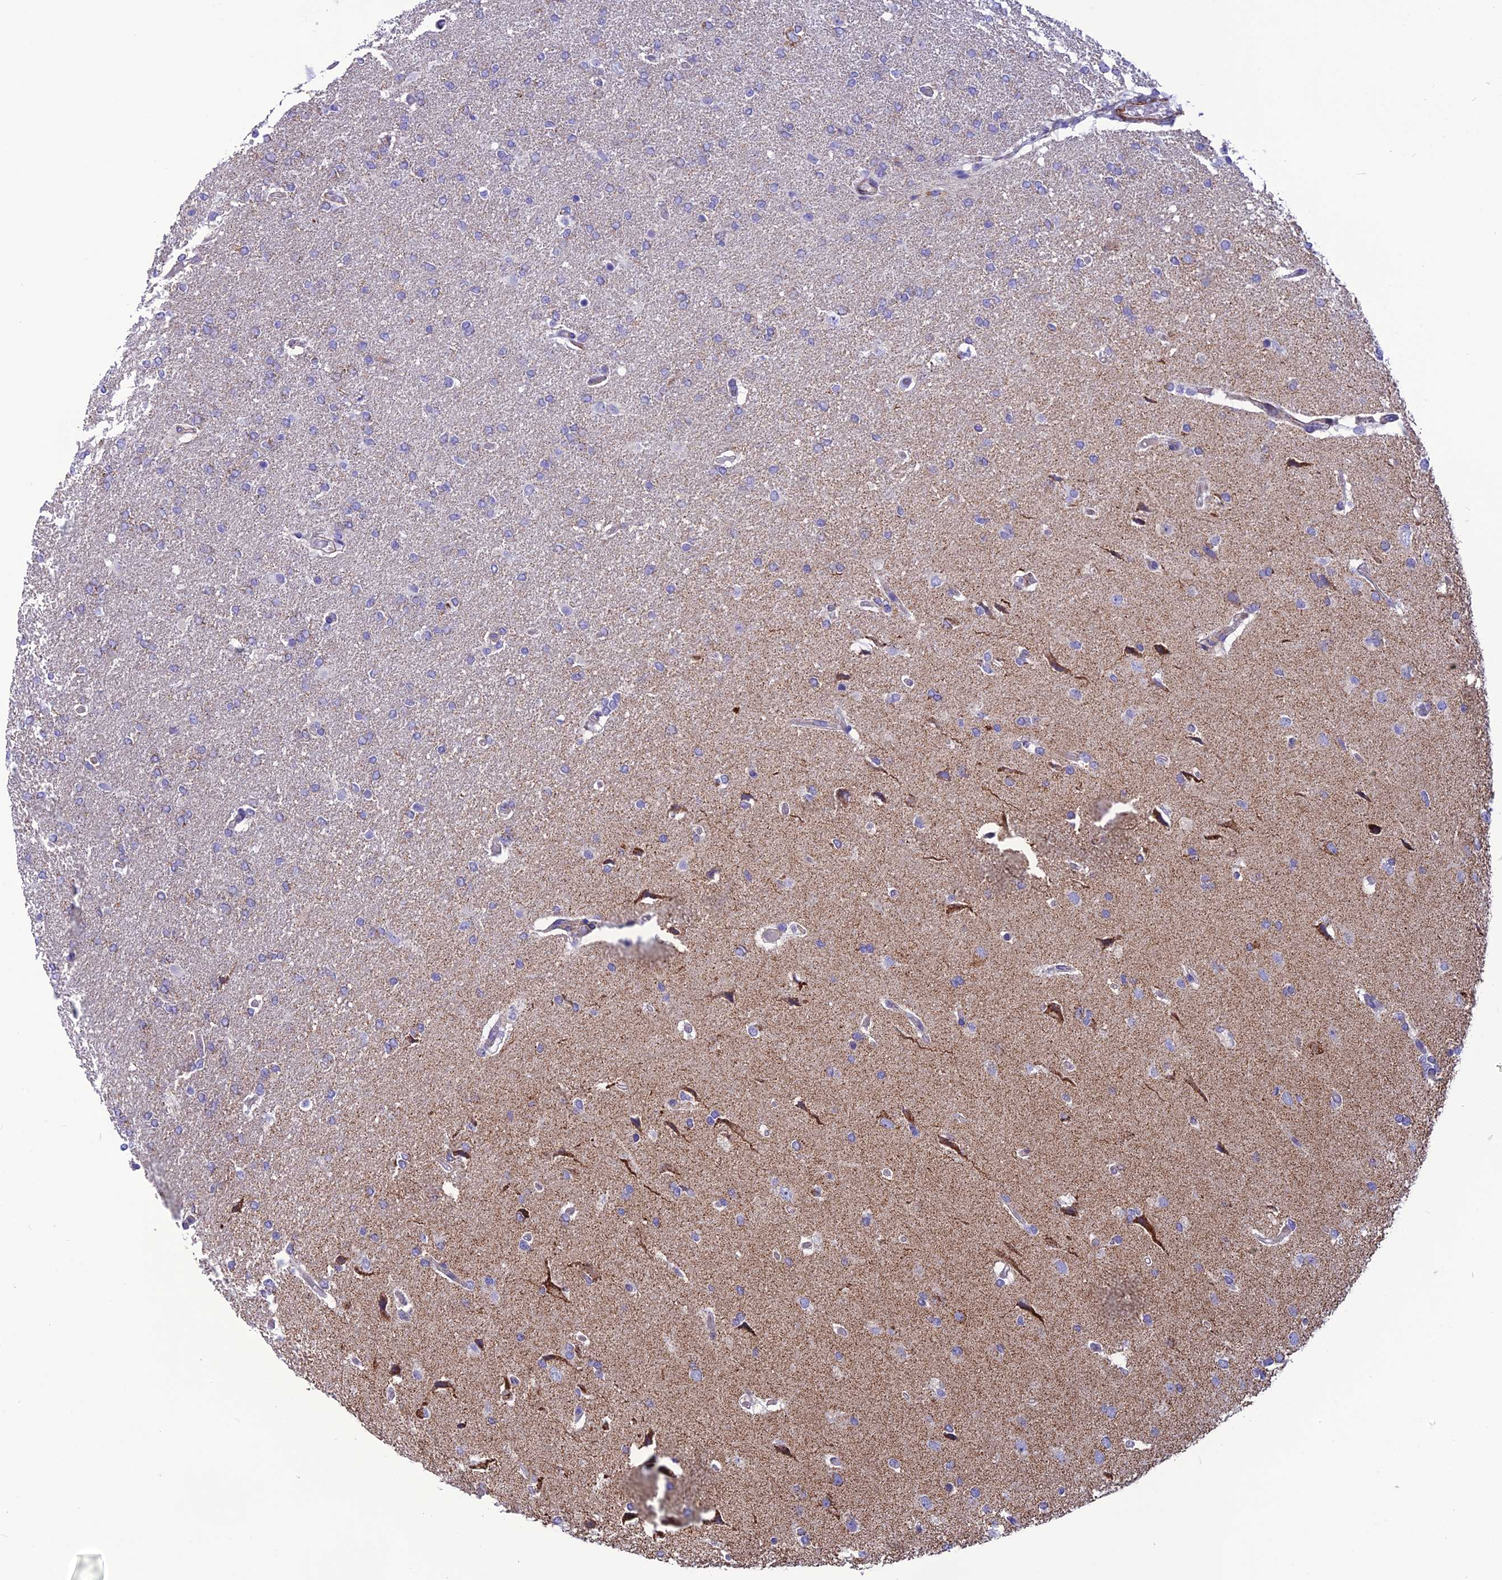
{"staining": {"intensity": "negative", "quantity": "none", "location": "none"}, "tissue": "glioma", "cell_type": "Tumor cells", "image_type": "cancer", "snomed": [{"axis": "morphology", "description": "Glioma, malignant, High grade"}, {"axis": "topography", "description": "Brain"}], "caption": "Immunohistochemical staining of glioma shows no significant positivity in tumor cells.", "gene": "POMGNT1", "patient": {"sex": "male", "age": 72}}